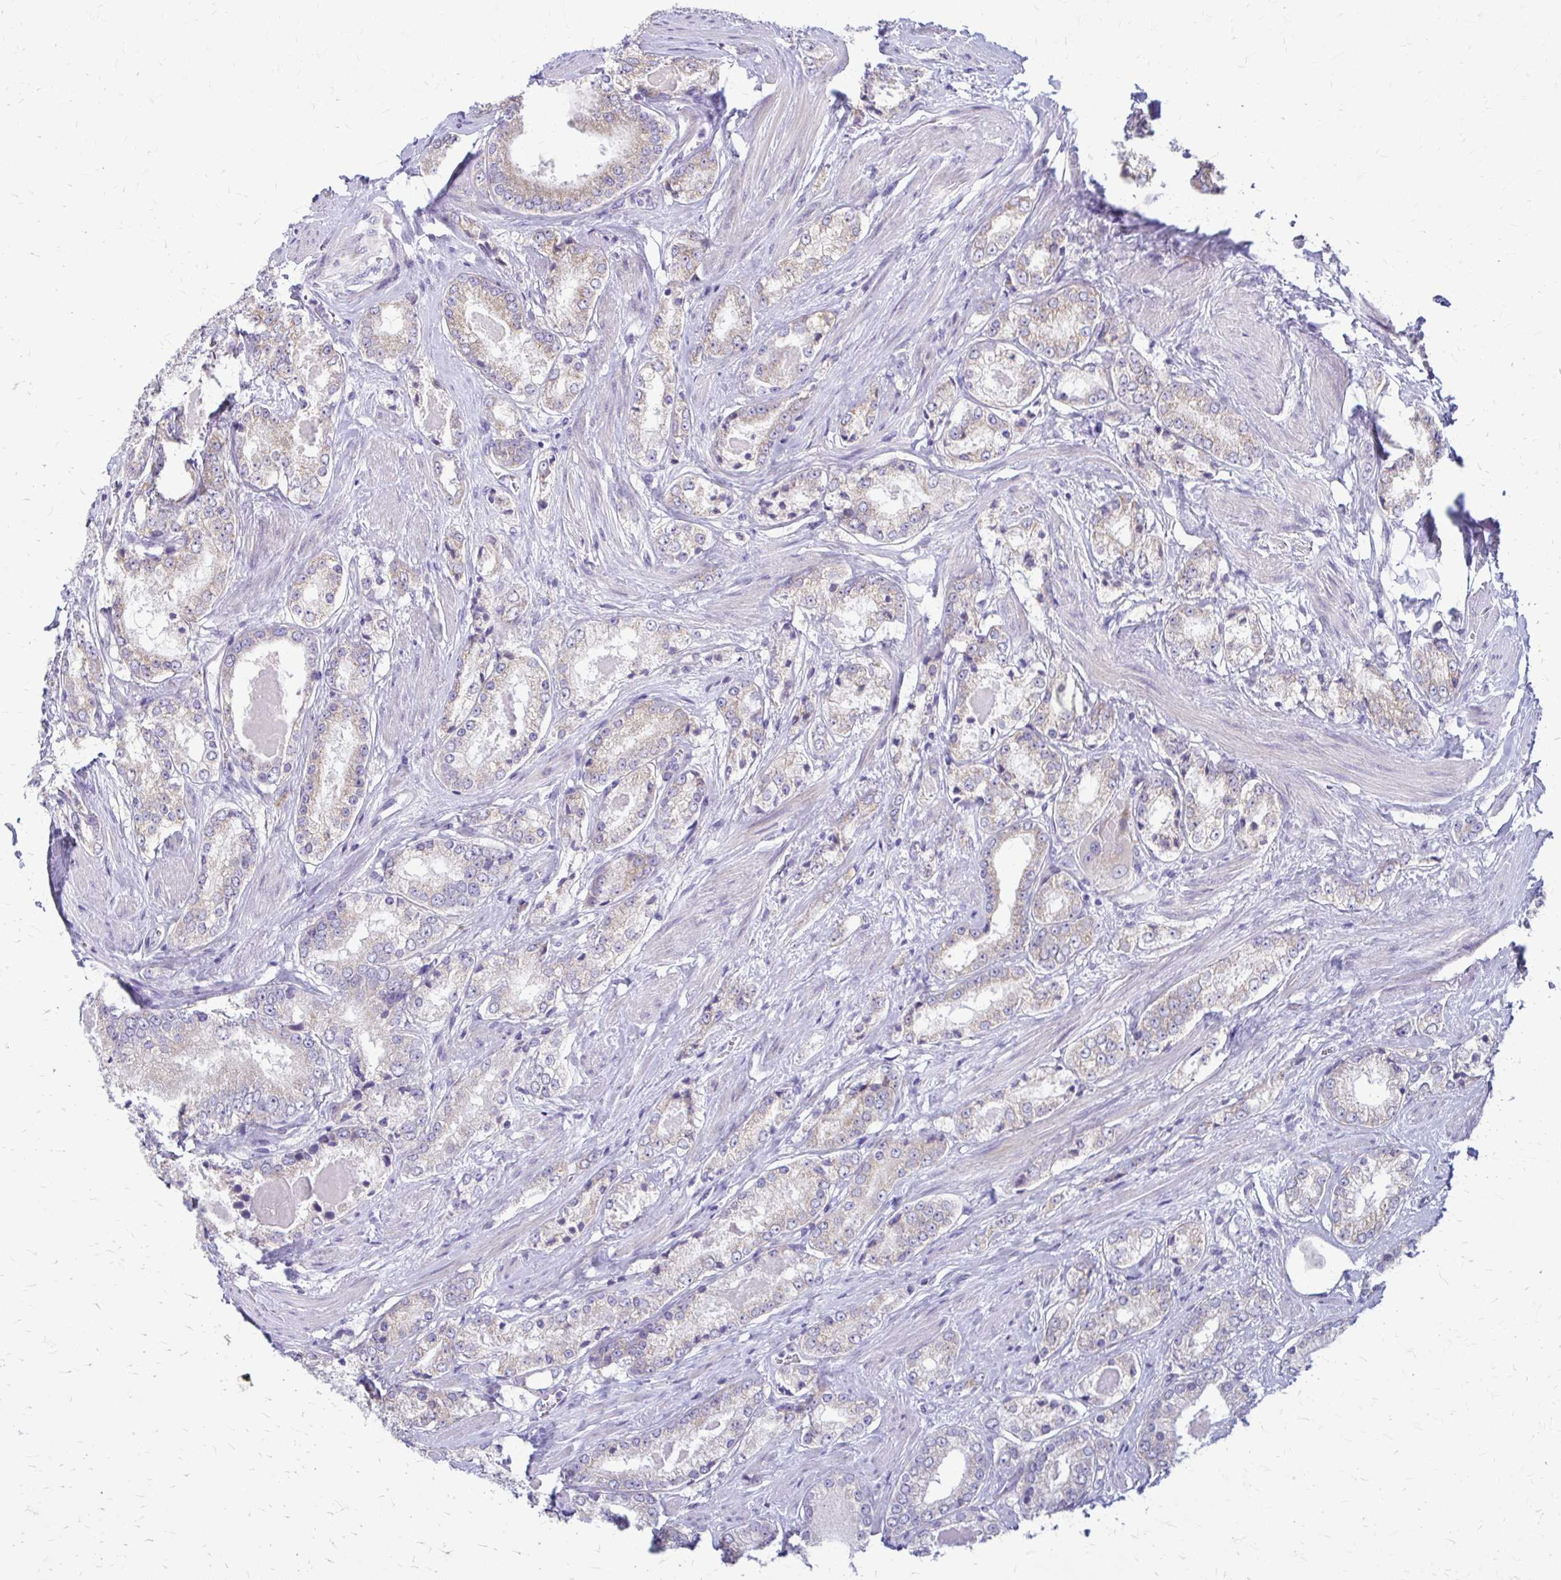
{"staining": {"intensity": "negative", "quantity": "none", "location": "none"}, "tissue": "prostate cancer", "cell_type": "Tumor cells", "image_type": "cancer", "snomed": [{"axis": "morphology", "description": "Adenocarcinoma, NOS"}, {"axis": "morphology", "description": "Adenocarcinoma, Low grade"}, {"axis": "topography", "description": "Prostate"}], "caption": "The IHC image has no significant expression in tumor cells of prostate adenocarcinoma tissue.", "gene": "SAMD13", "patient": {"sex": "male", "age": 68}}